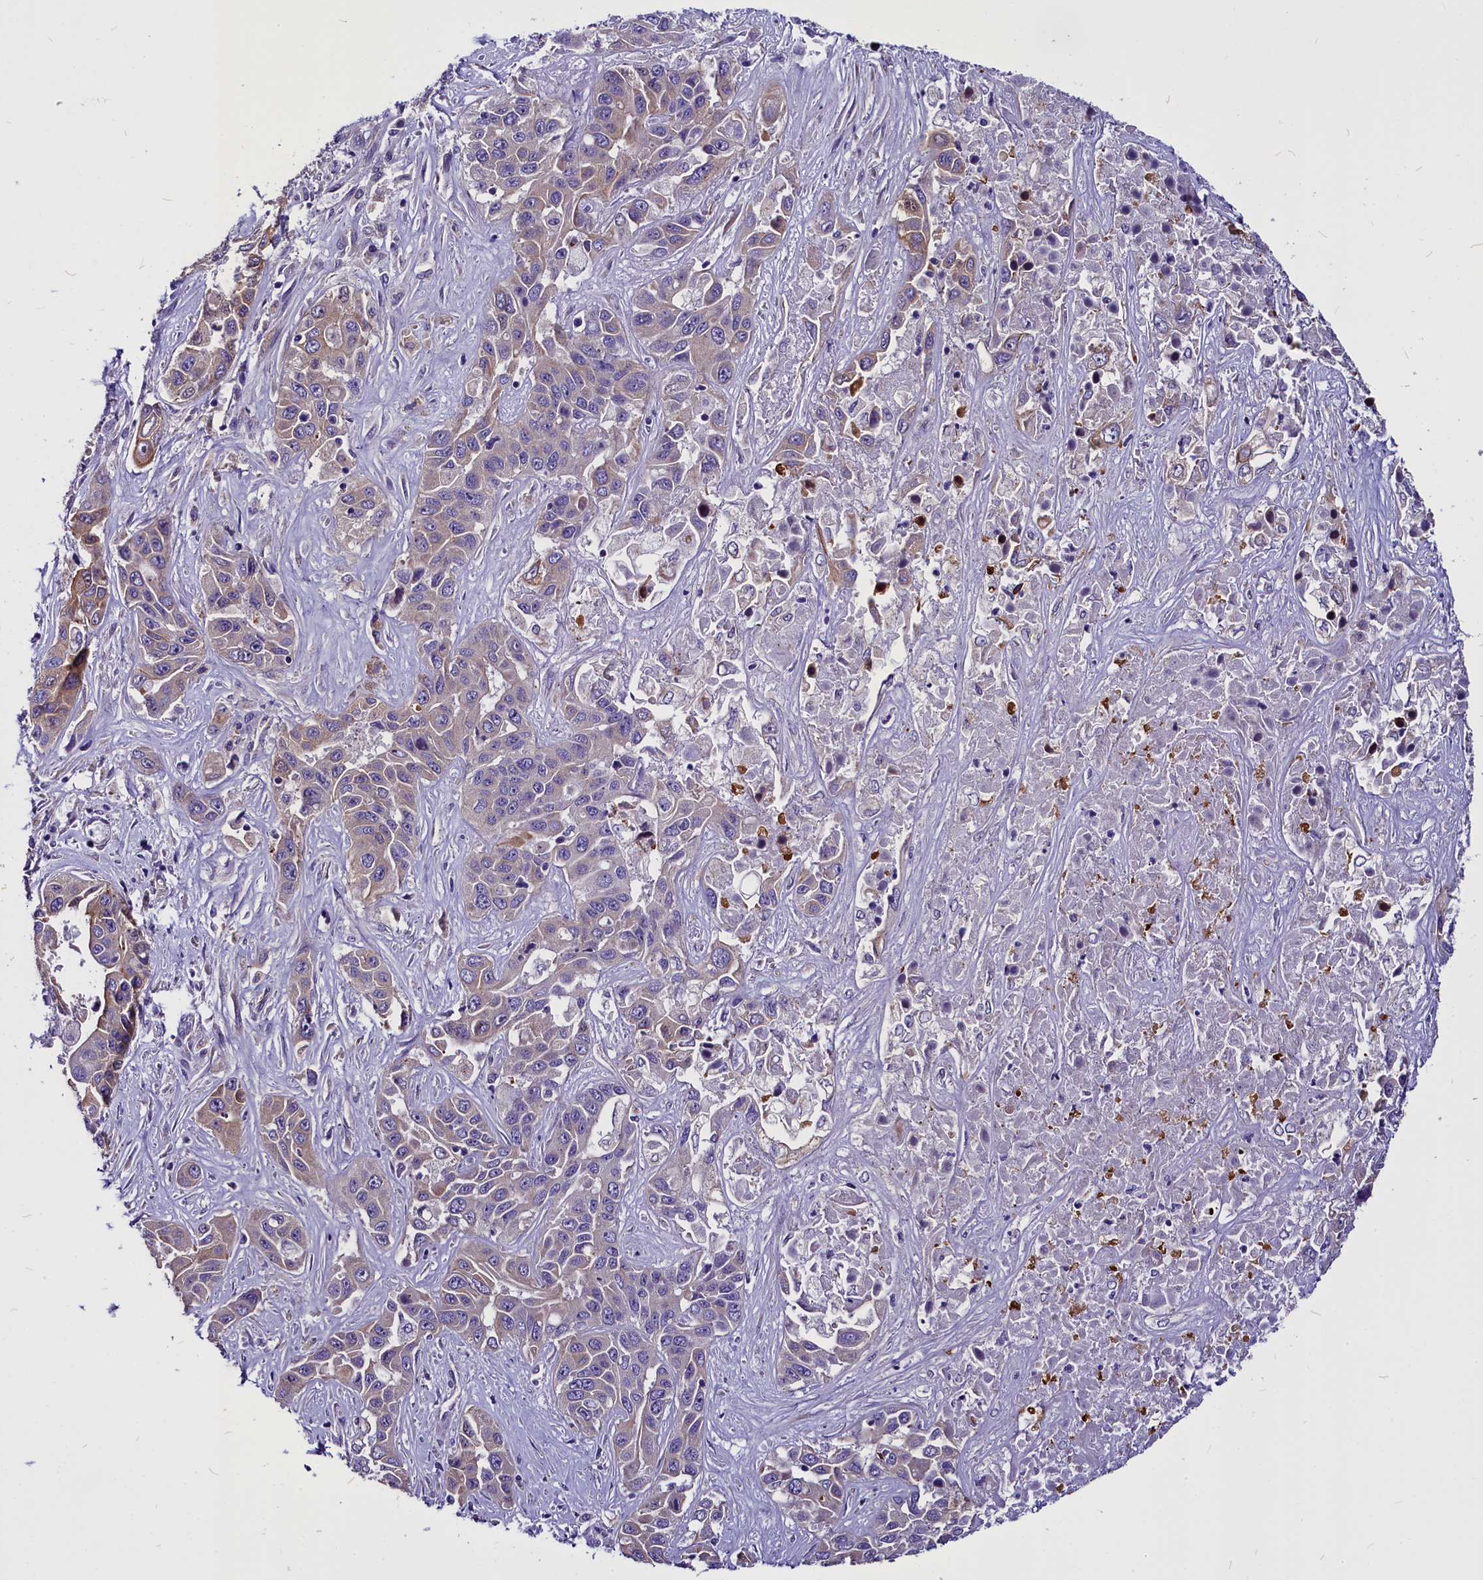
{"staining": {"intensity": "weak", "quantity": "<25%", "location": "cytoplasmic/membranous"}, "tissue": "liver cancer", "cell_type": "Tumor cells", "image_type": "cancer", "snomed": [{"axis": "morphology", "description": "Cholangiocarcinoma"}, {"axis": "topography", "description": "Liver"}], "caption": "Tumor cells are negative for protein expression in human liver cholangiocarcinoma.", "gene": "CEP170", "patient": {"sex": "female", "age": 52}}